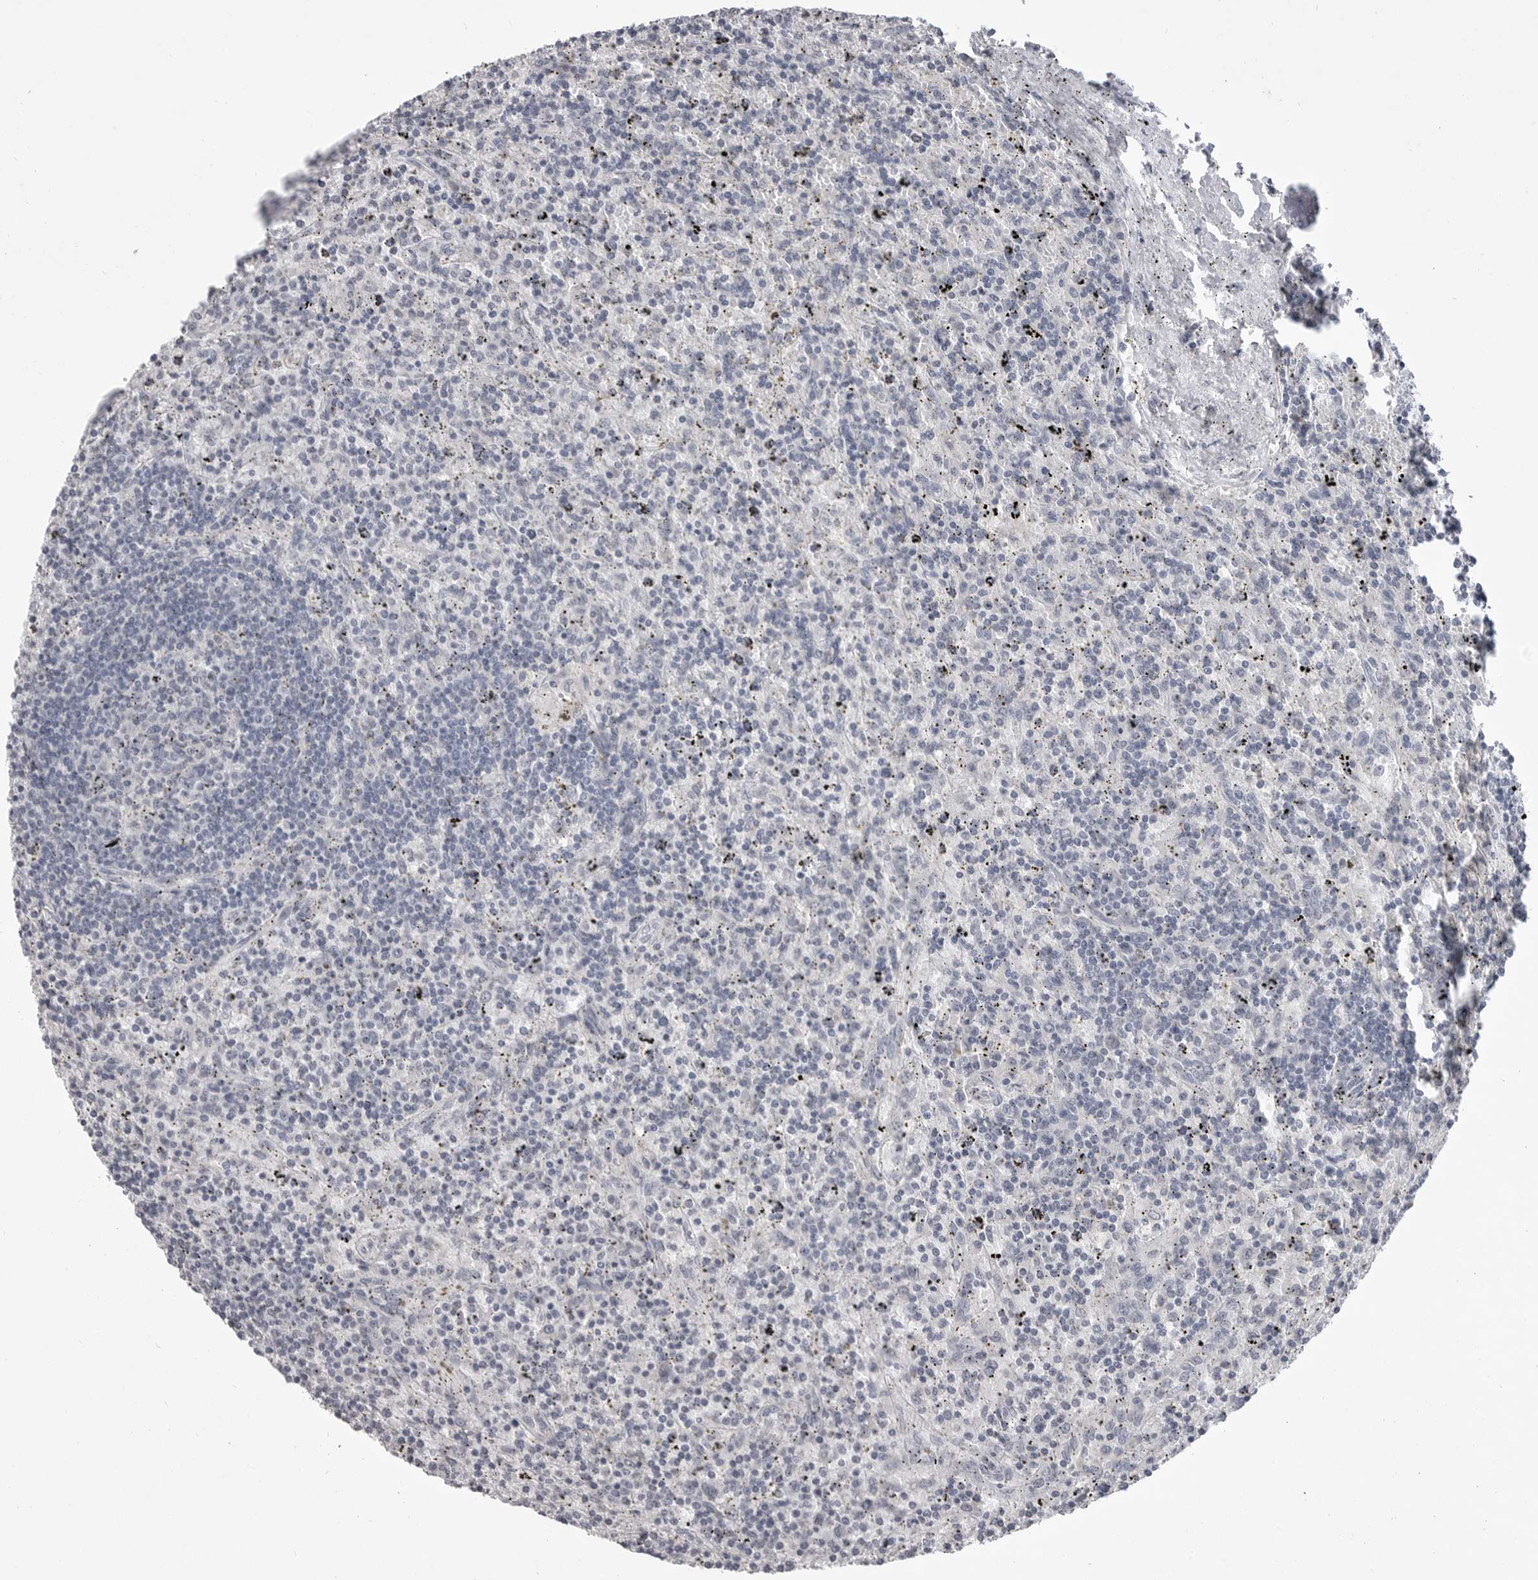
{"staining": {"intensity": "negative", "quantity": "none", "location": "none"}, "tissue": "lymphoma", "cell_type": "Tumor cells", "image_type": "cancer", "snomed": [{"axis": "morphology", "description": "Malignant lymphoma, non-Hodgkin's type, Low grade"}, {"axis": "topography", "description": "Spleen"}], "caption": "A histopathology image of lymphoma stained for a protein demonstrates no brown staining in tumor cells.", "gene": "GPN2", "patient": {"sex": "male", "age": 76}}